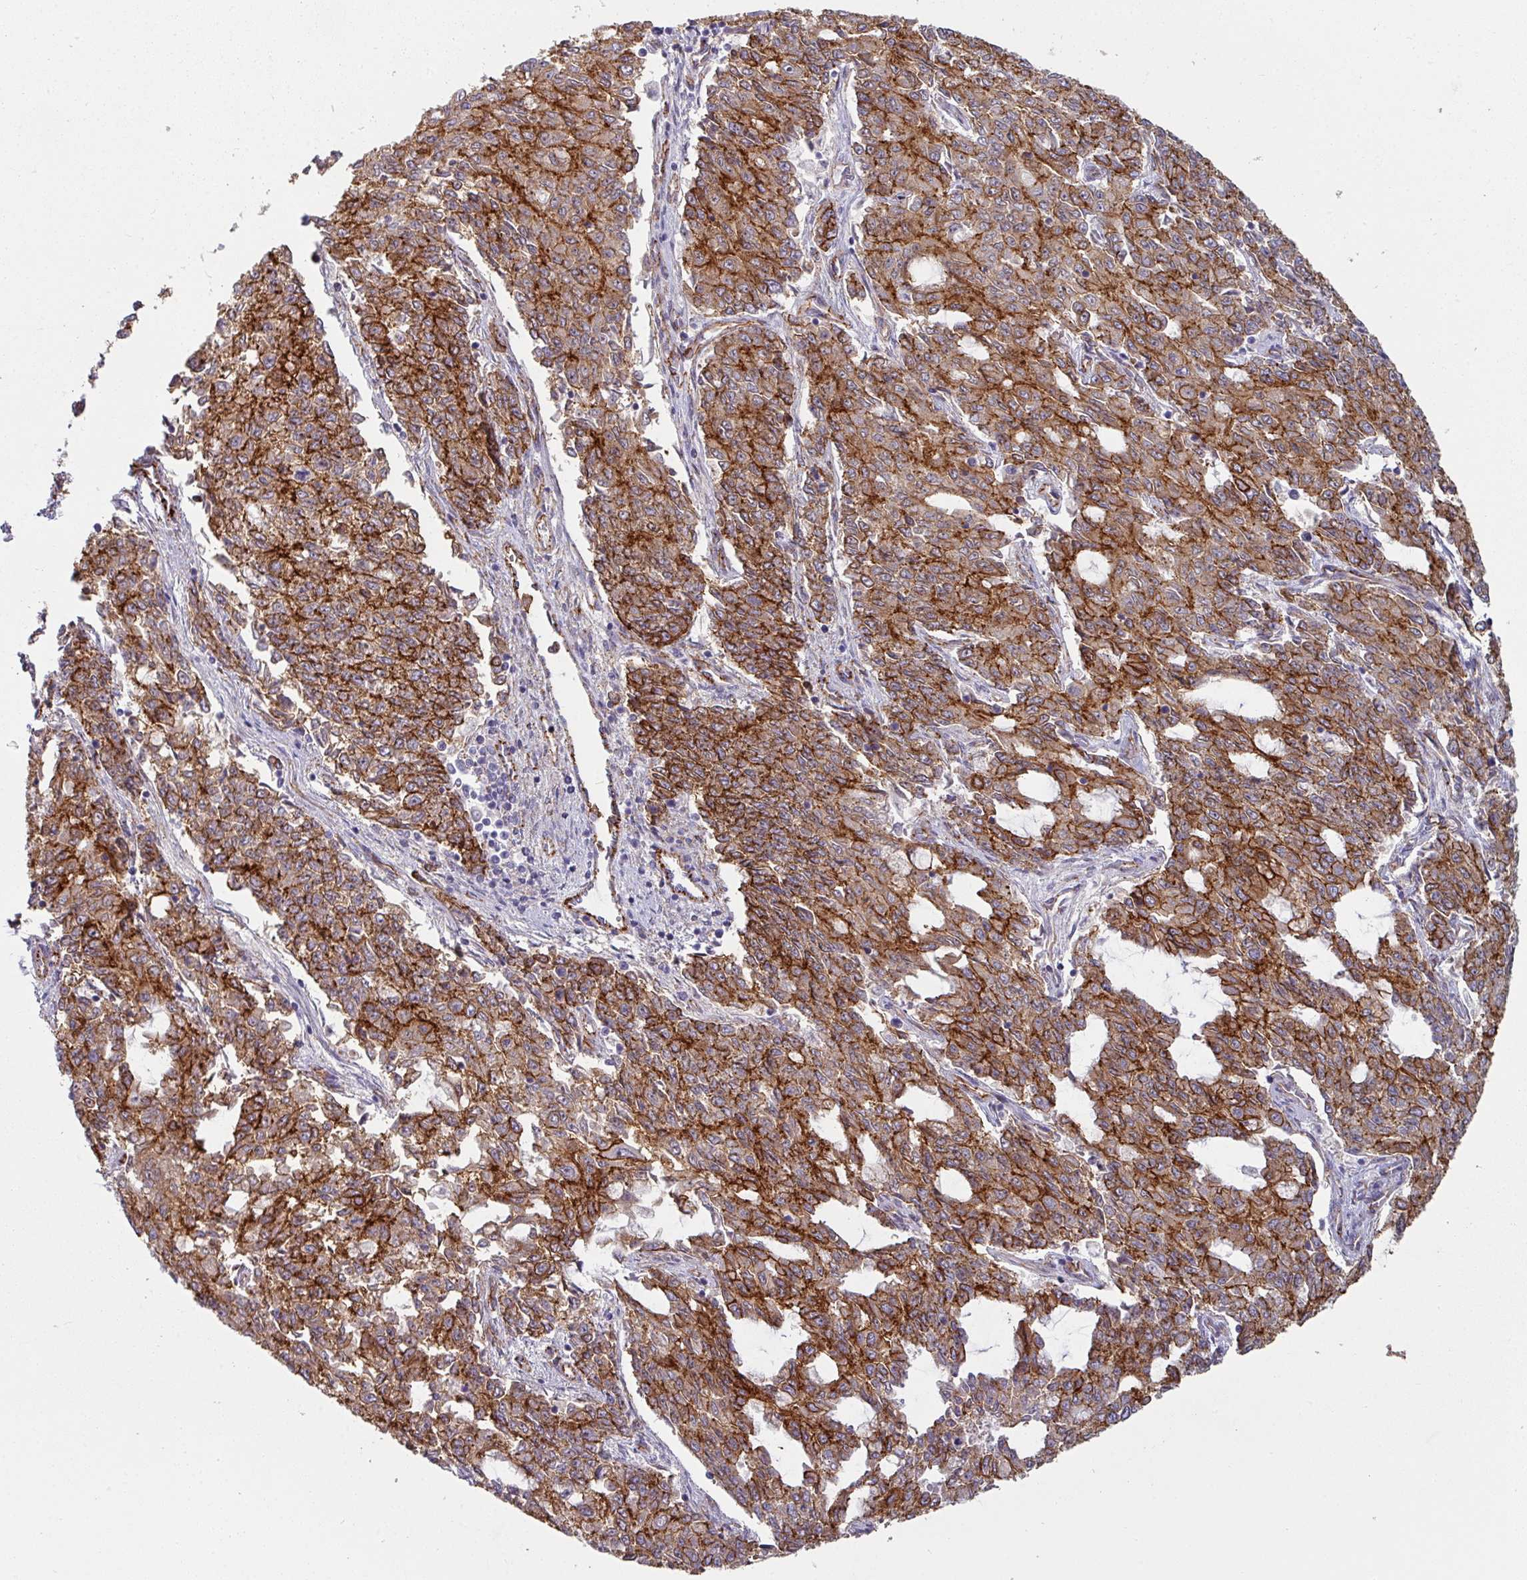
{"staining": {"intensity": "moderate", "quantity": ">75%", "location": "cytoplasmic/membranous"}, "tissue": "endometrial cancer", "cell_type": "Tumor cells", "image_type": "cancer", "snomed": [{"axis": "morphology", "description": "Adenocarcinoma, NOS"}, {"axis": "topography", "description": "Endometrium"}], "caption": "Moderate cytoplasmic/membranous protein staining is identified in about >75% of tumor cells in endometrial cancer.", "gene": "JUP", "patient": {"sex": "female", "age": 50}}